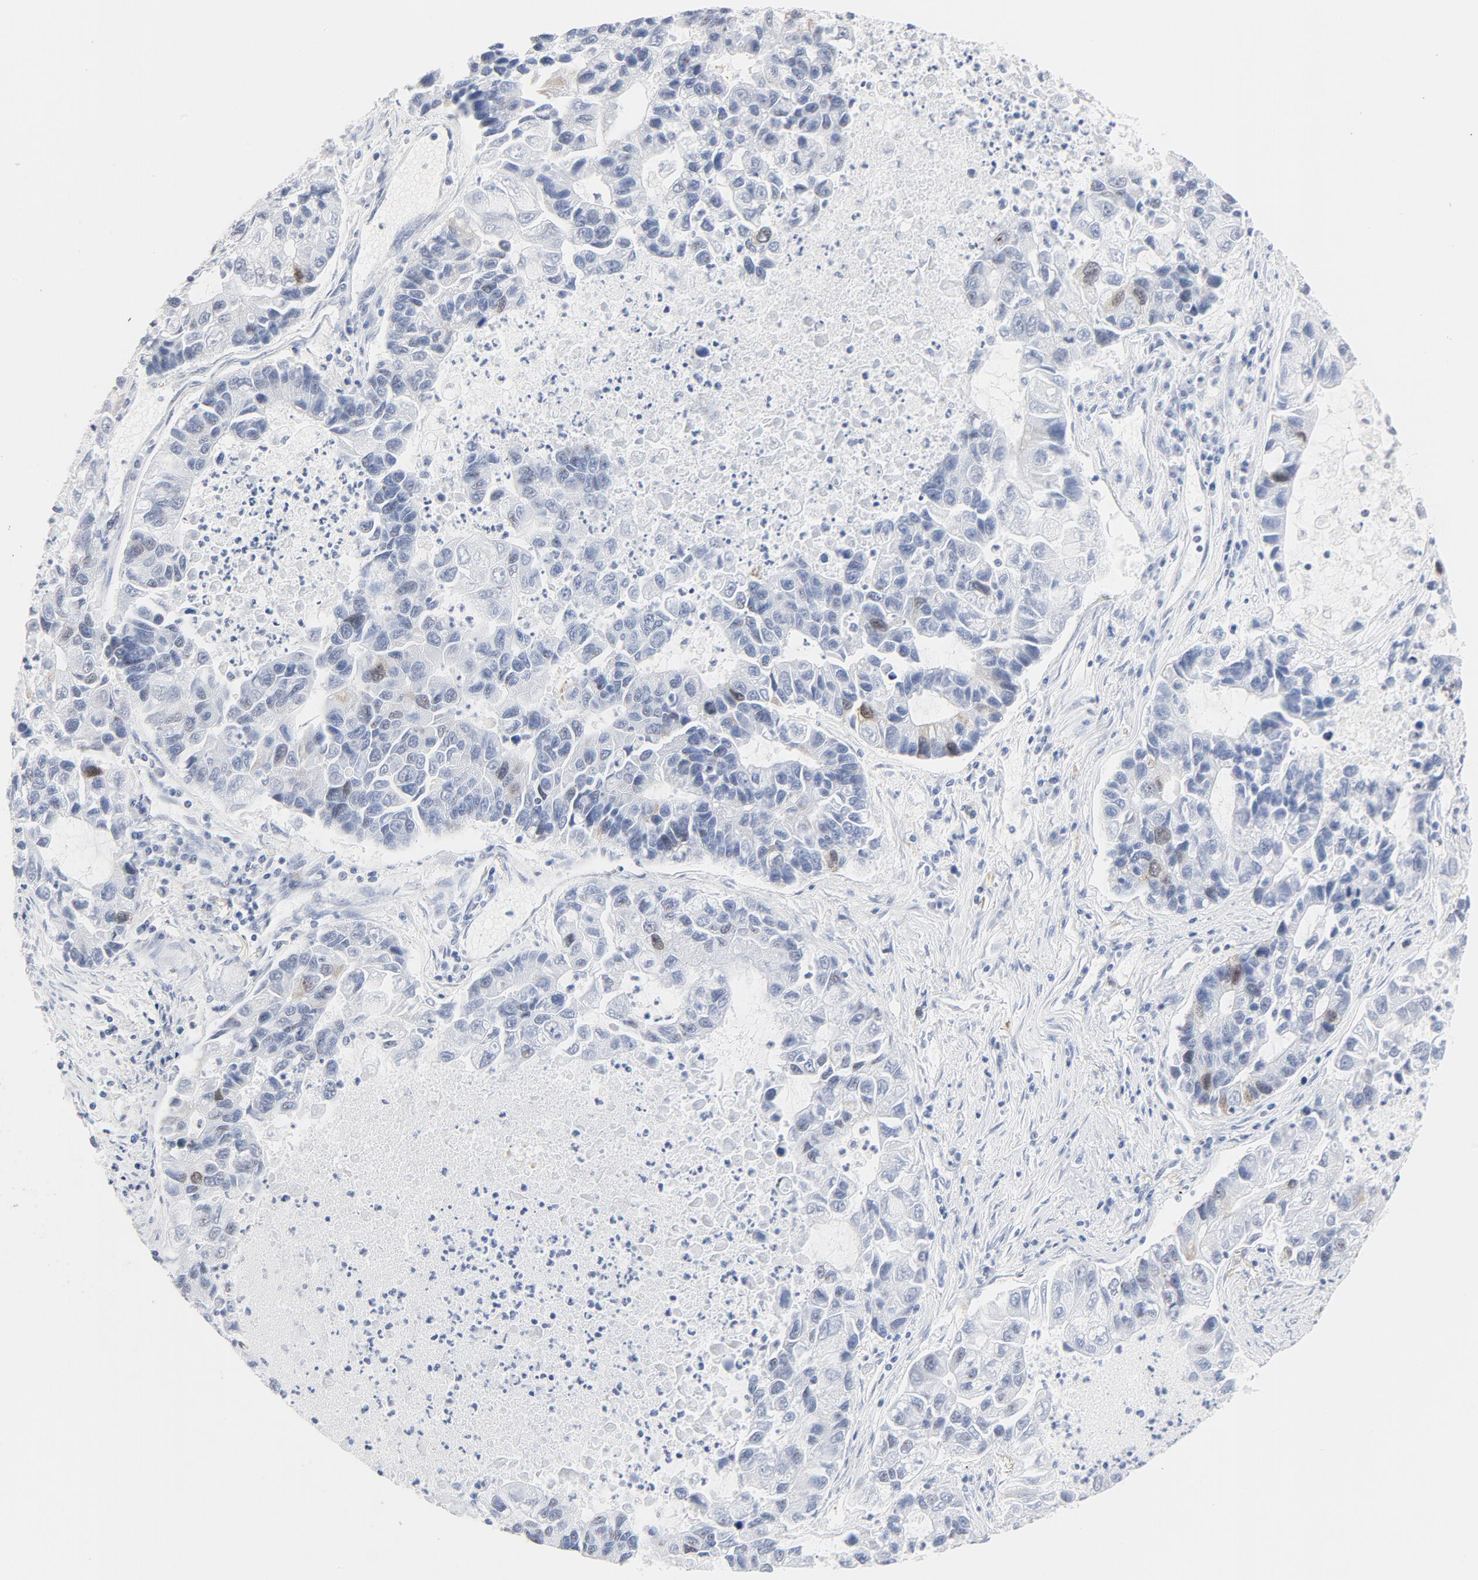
{"staining": {"intensity": "moderate", "quantity": "<25%", "location": "cytoplasmic/membranous,nuclear"}, "tissue": "lung cancer", "cell_type": "Tumor cells", "image_type": "cancer", "snomed": [{"axis": "morphology", "description": "Adenocarcinoma, NOS"}, {"axis": "topography", "description": "Lung"}], "caption": "Moderate cytoplasmic/membranous and nuclear staining for a protein is appreciated in approximately <25% of tumor cells of lung cancer (adenocarcinoma) using immunohistochemistry (IHC).", "gene": "CDC20", "patient": {"sex": "female", "age": 51}}